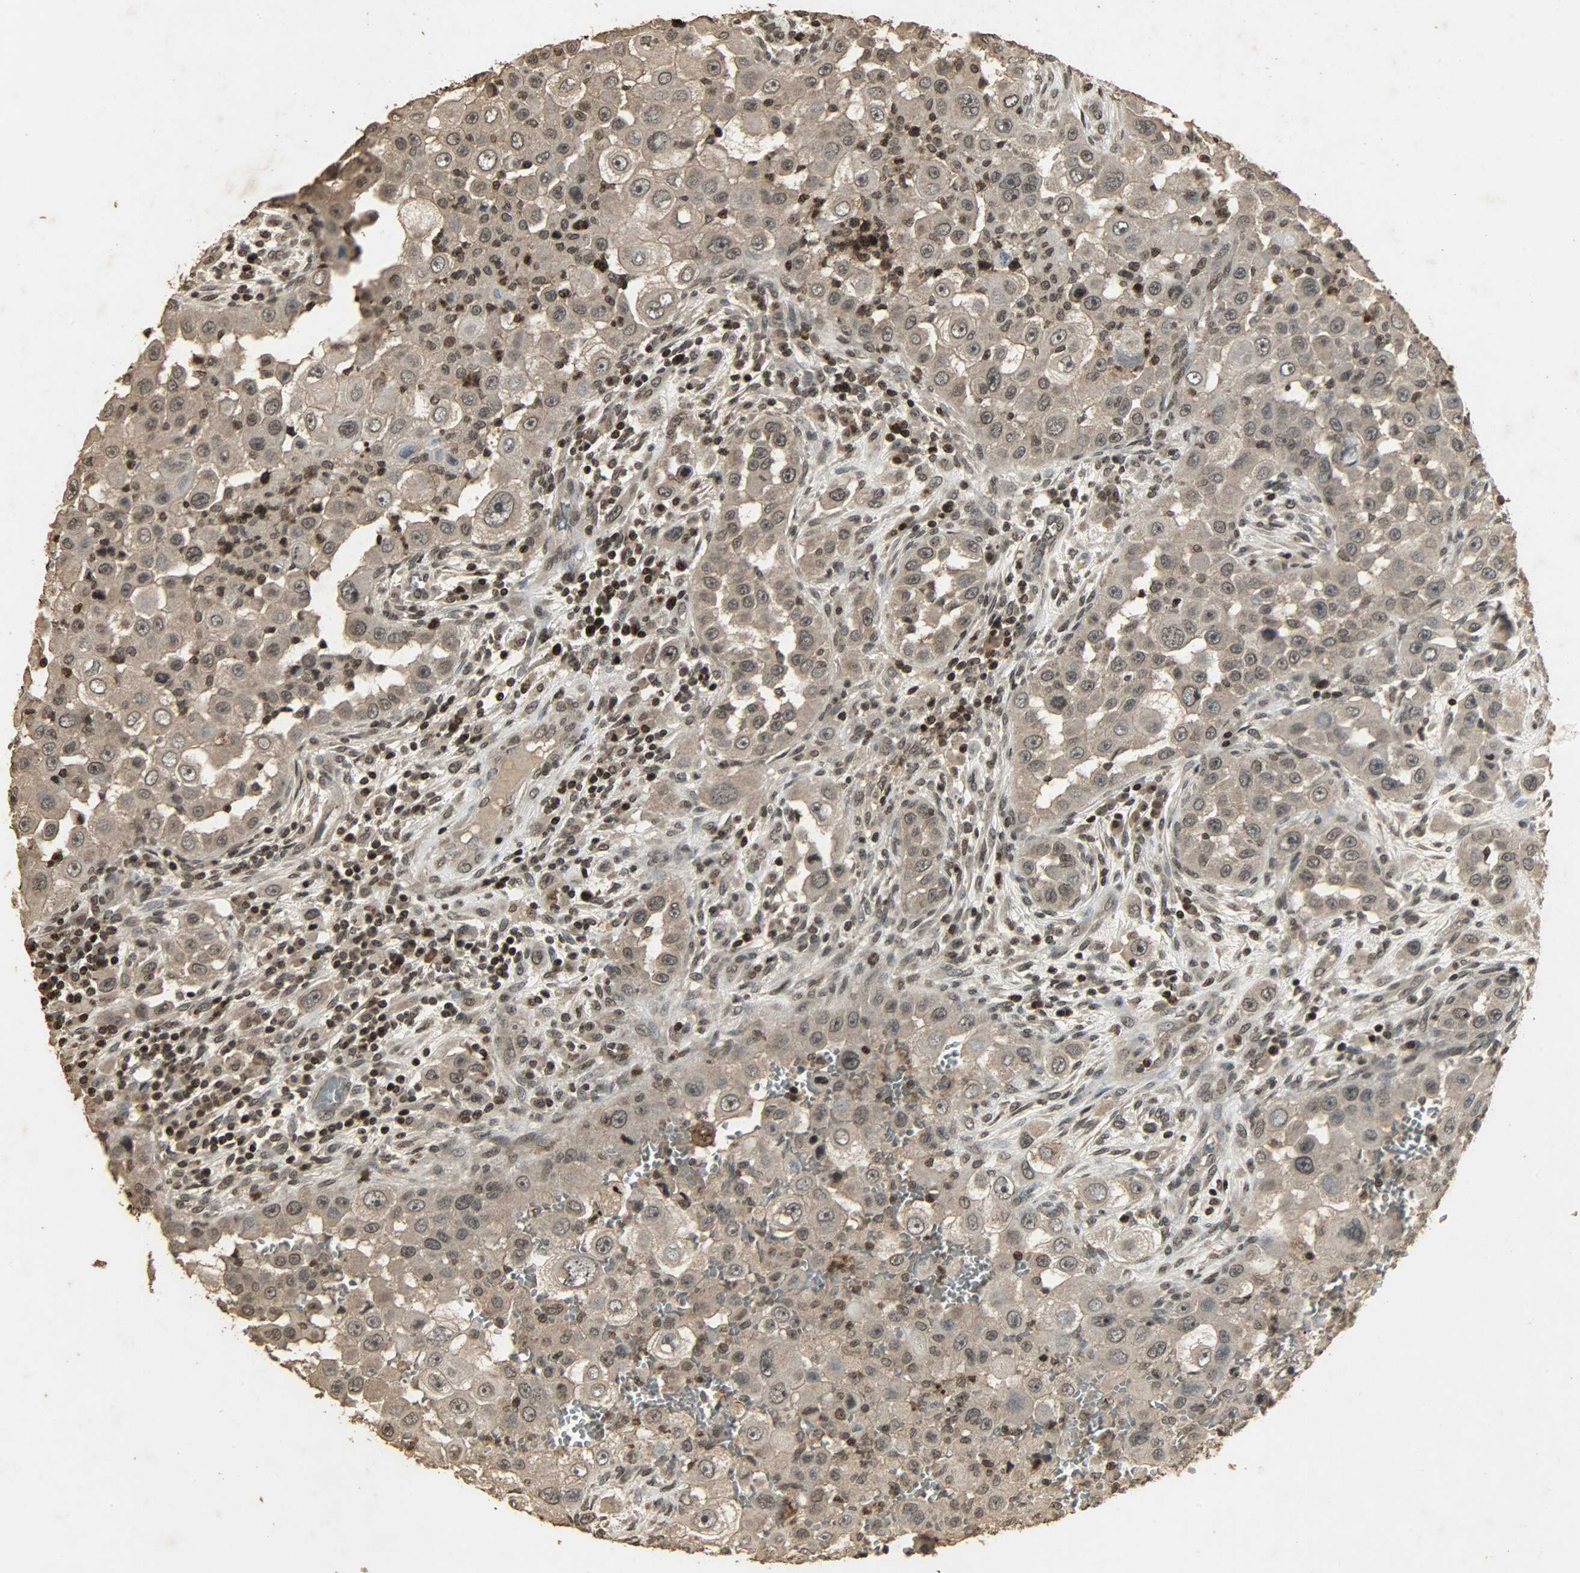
{"staining": {"intensity": "moderate", "quantity": ">75%", "location": "cytoplasmic/membranous,nuclear"}, "tissue": "head and neck cancer", "cell_type": "Tumor cells", "image_type": "cancer", "snomed": [{"axis": "morphology", "description": "Carcinoma, NOS"}, {"axis": "topography", "description": "Head-Neck"}], "caption": "A medium amount of moderate cytoplasmic/membranous and nuclear positivity is identified in approximately >75% of tumor cells in head and neck carcinoma tissue.", "gene": "PPP3R1", "patient": {"sex": "male", "age": 87}}